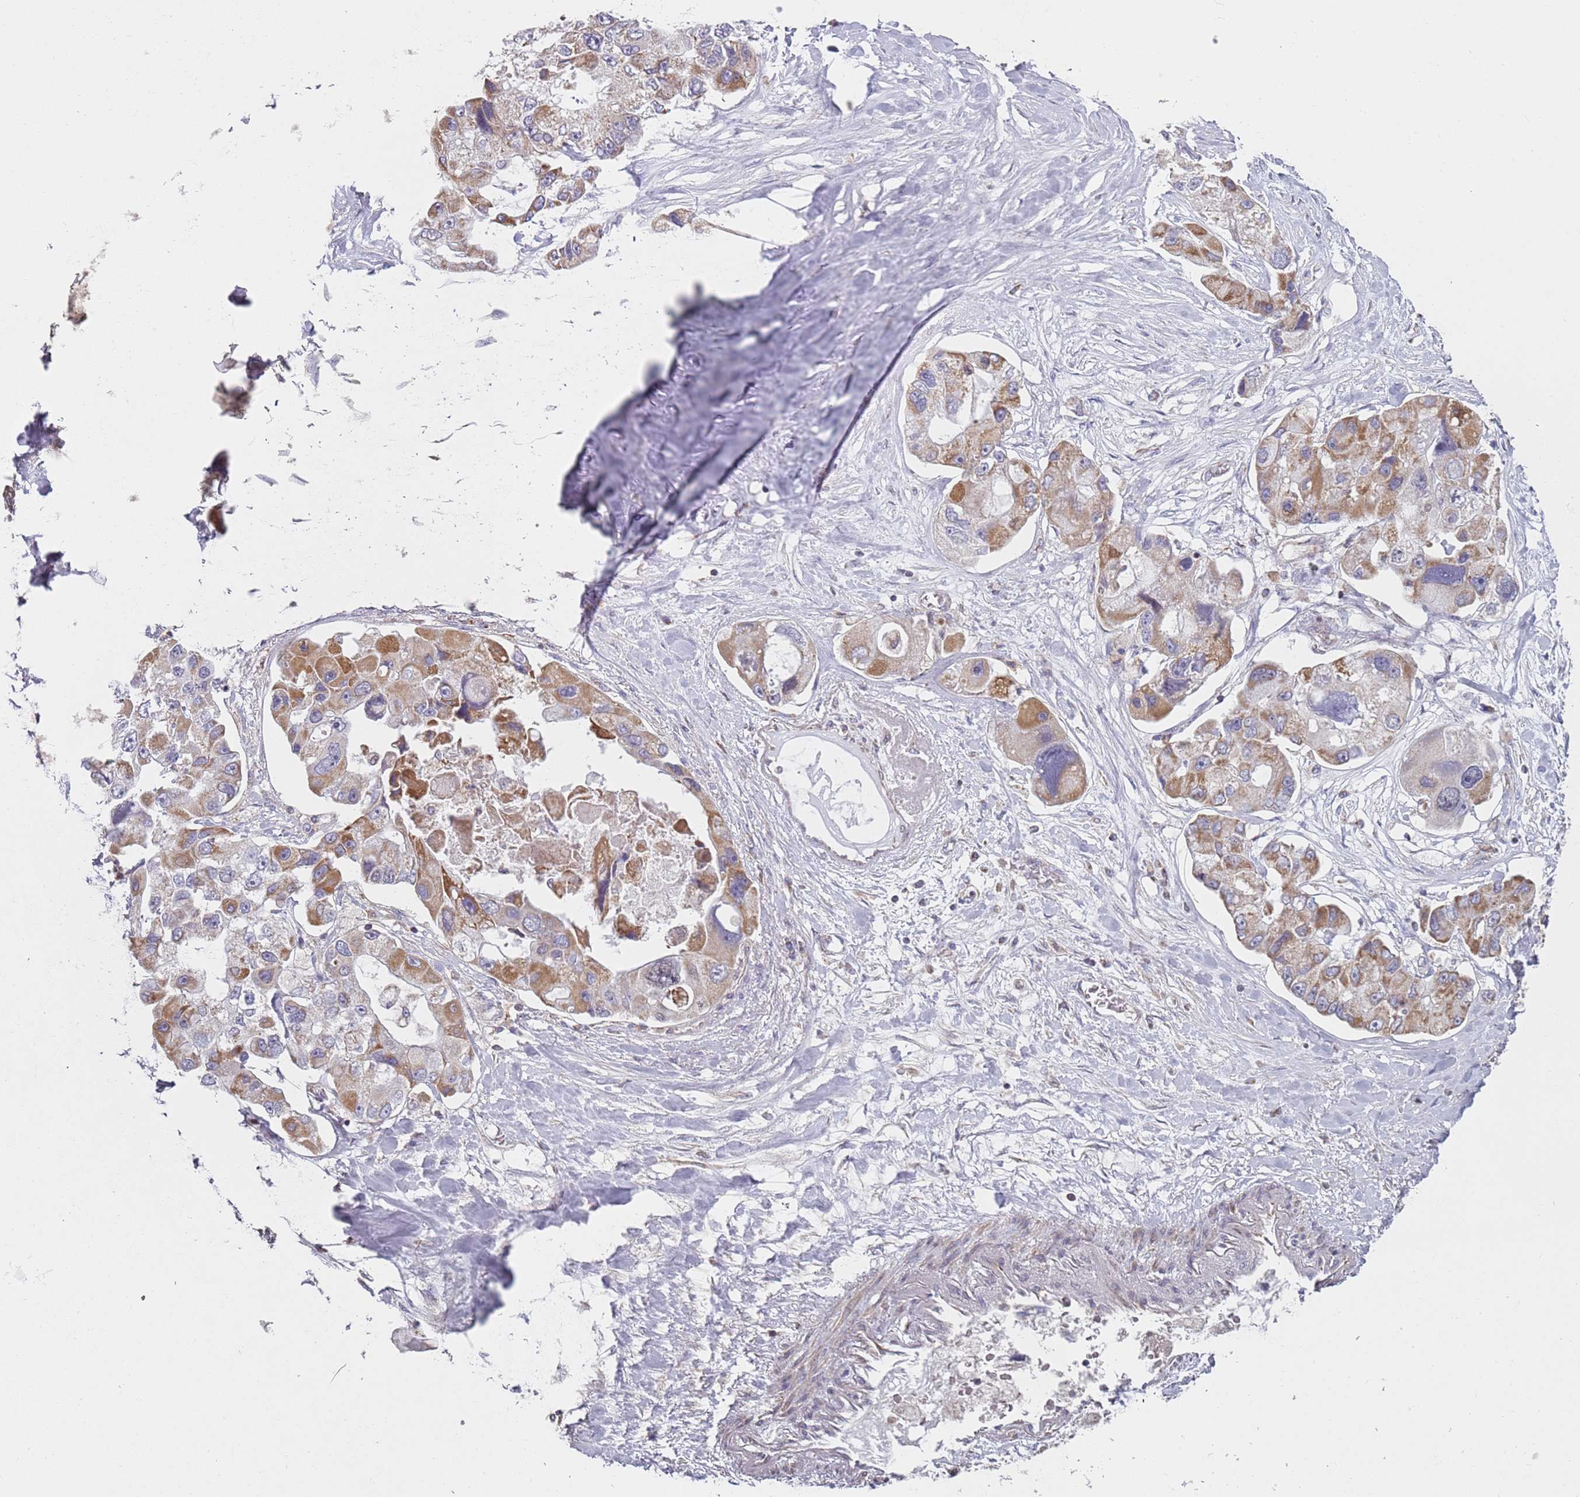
{"staining": {"intensity": "moderate", "quantity": "25%-75%", "location": "cytoplasmic/membranous"}, "tissue": "lung cancer", "cell_type": "Tumor cells", "image_type": "cancer", "snomed": [{"axis": "morphology", "description": "Adenocarcinoma, NOS"}, {"axis": "topography", "description": "Lung"}], "caption": "High-magnification brightfield microscopy of lung cancer (adenocarcinoma) stained with DAB (3,3'-diaminobenzidine) (brown) and counterstained with hematoxylin (blue). tumor cells exhibit moderate cytoplasmic/membranous staining is identified in about25%-75% of cells.", "gene": "GAS8", "patient": {"sex": "female", "age": 54}}